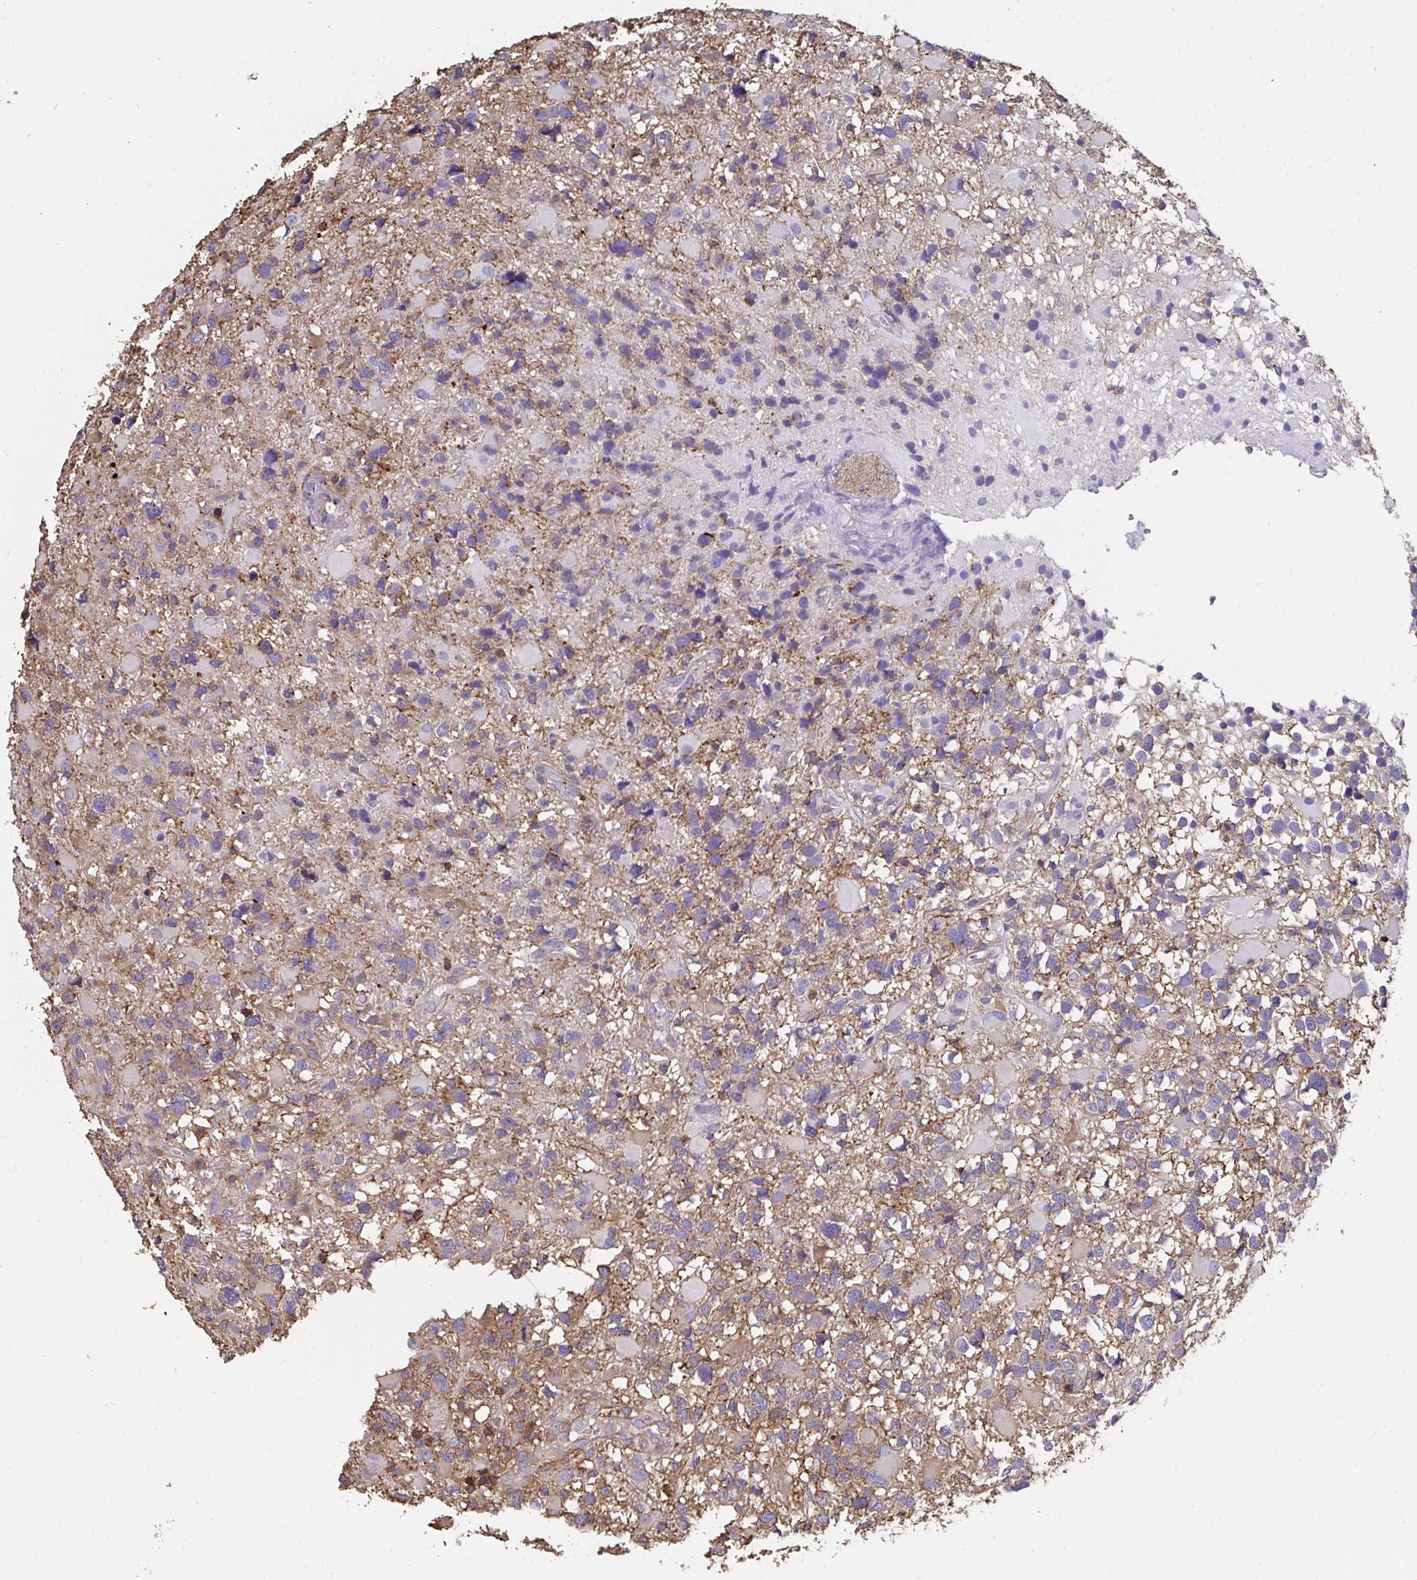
{"staining": {"intensity": "weak", "quantity": "<25%", "location": "cytoplasmic/membranous"}, "tissue": "glioma", "cell_type": "Tumor cells", "image_type": "cancer", "snomed": [{"axis": "morphology", "description": "Glioma, malignant, High grade"}, {"axis": "topography", "description": "Brain"}], "caption": "The image displays no significant staining in tumor cells of glioma.", "gene": "CFL1", "patient": {"sex": "male", "age": 54}}